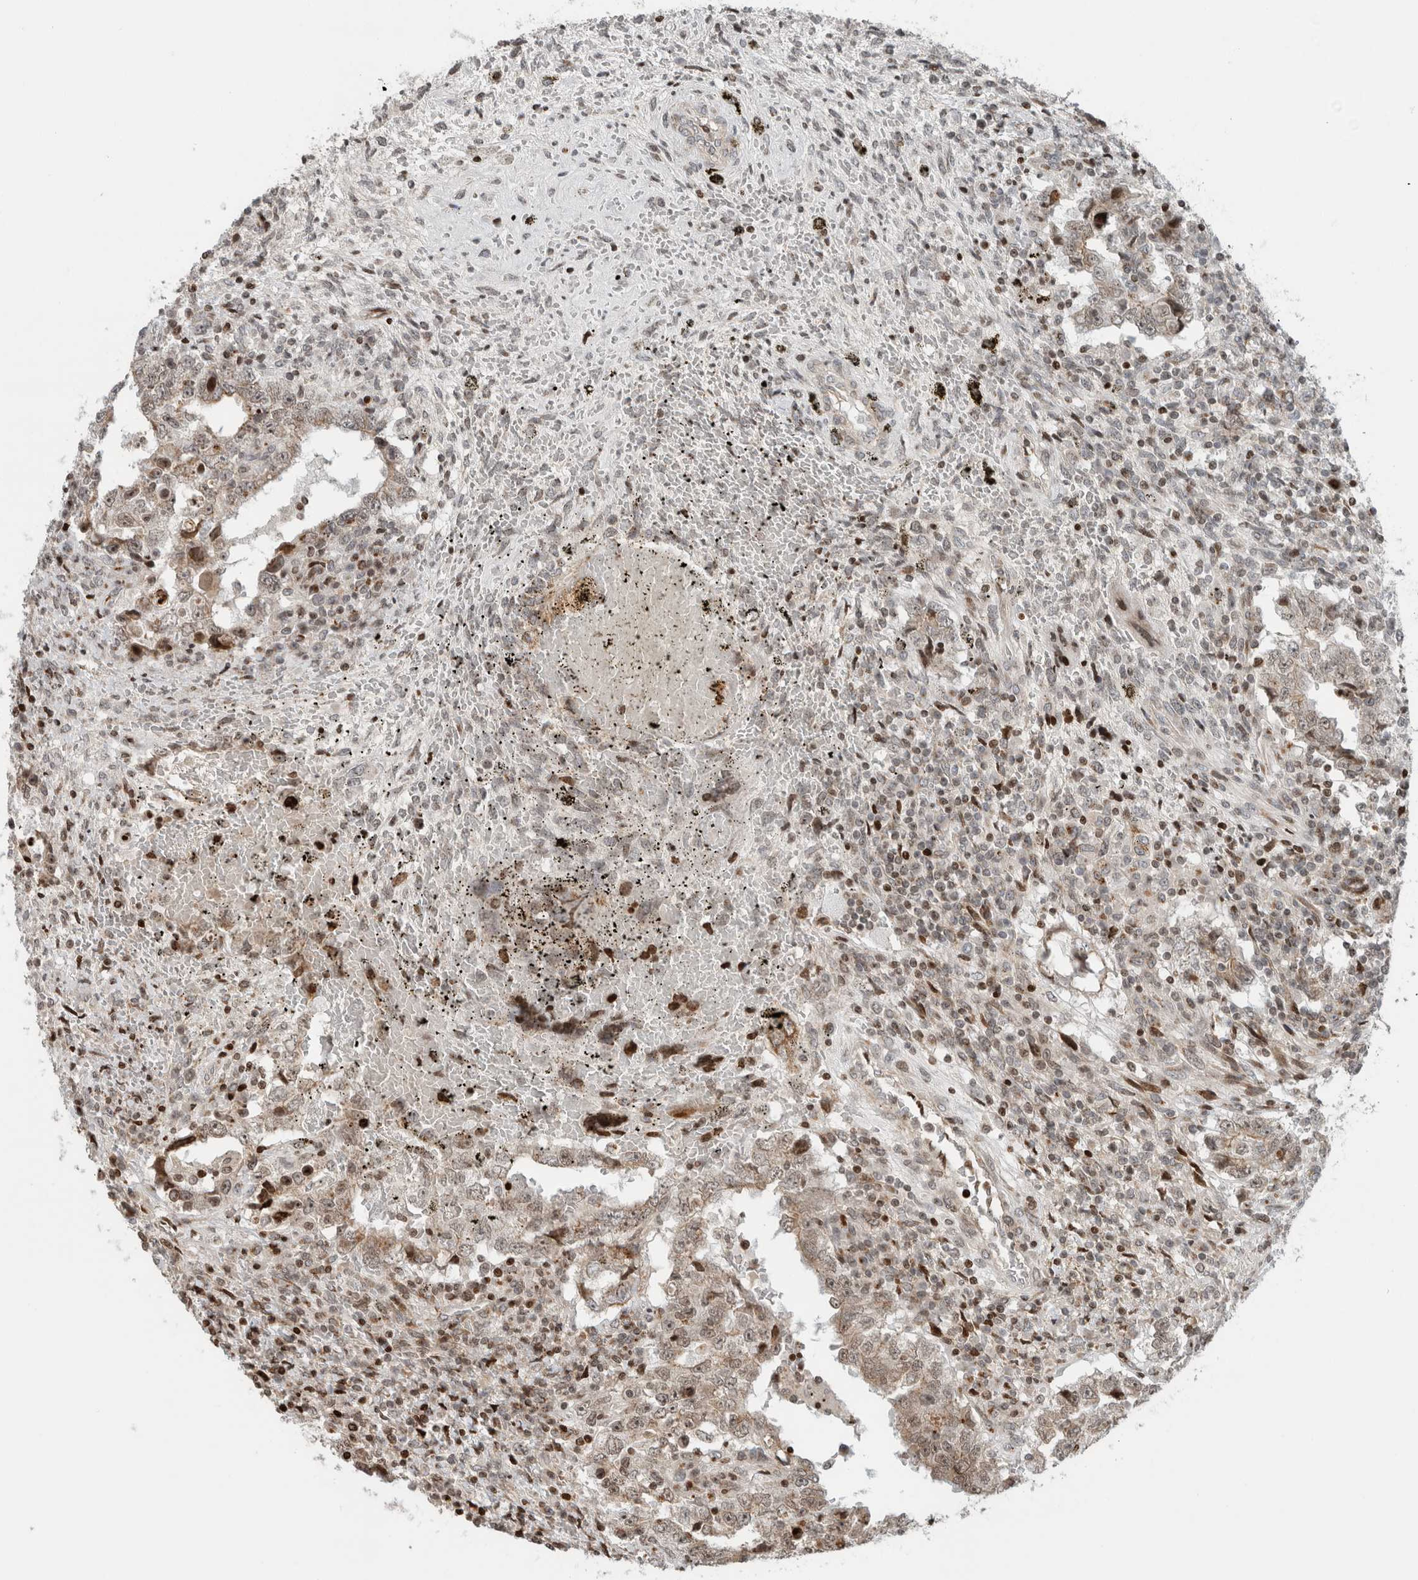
{"staining": {"intensity": "weak", "quantity": "25%-75%", "location": "cytoplasmic/membranous,nuclear"}, "tissue": "testis cancer", "cell_type": "Tumor cells", "image_type": "cancer", "snomed": [{"axis": "morphology", "description": "Carcinoma, Embryonal, NOS"}, {"axis": "topography", "description": "Testis"}], "caption": "A photomicrograph of embryonal carcinoma (testis) stained for a protein exhibits weak cytoplasmic/membranous and nuclear brown staining in tumor cells.", "gene": "GINS4", "patient": {"sex": "male", "age": 26}}